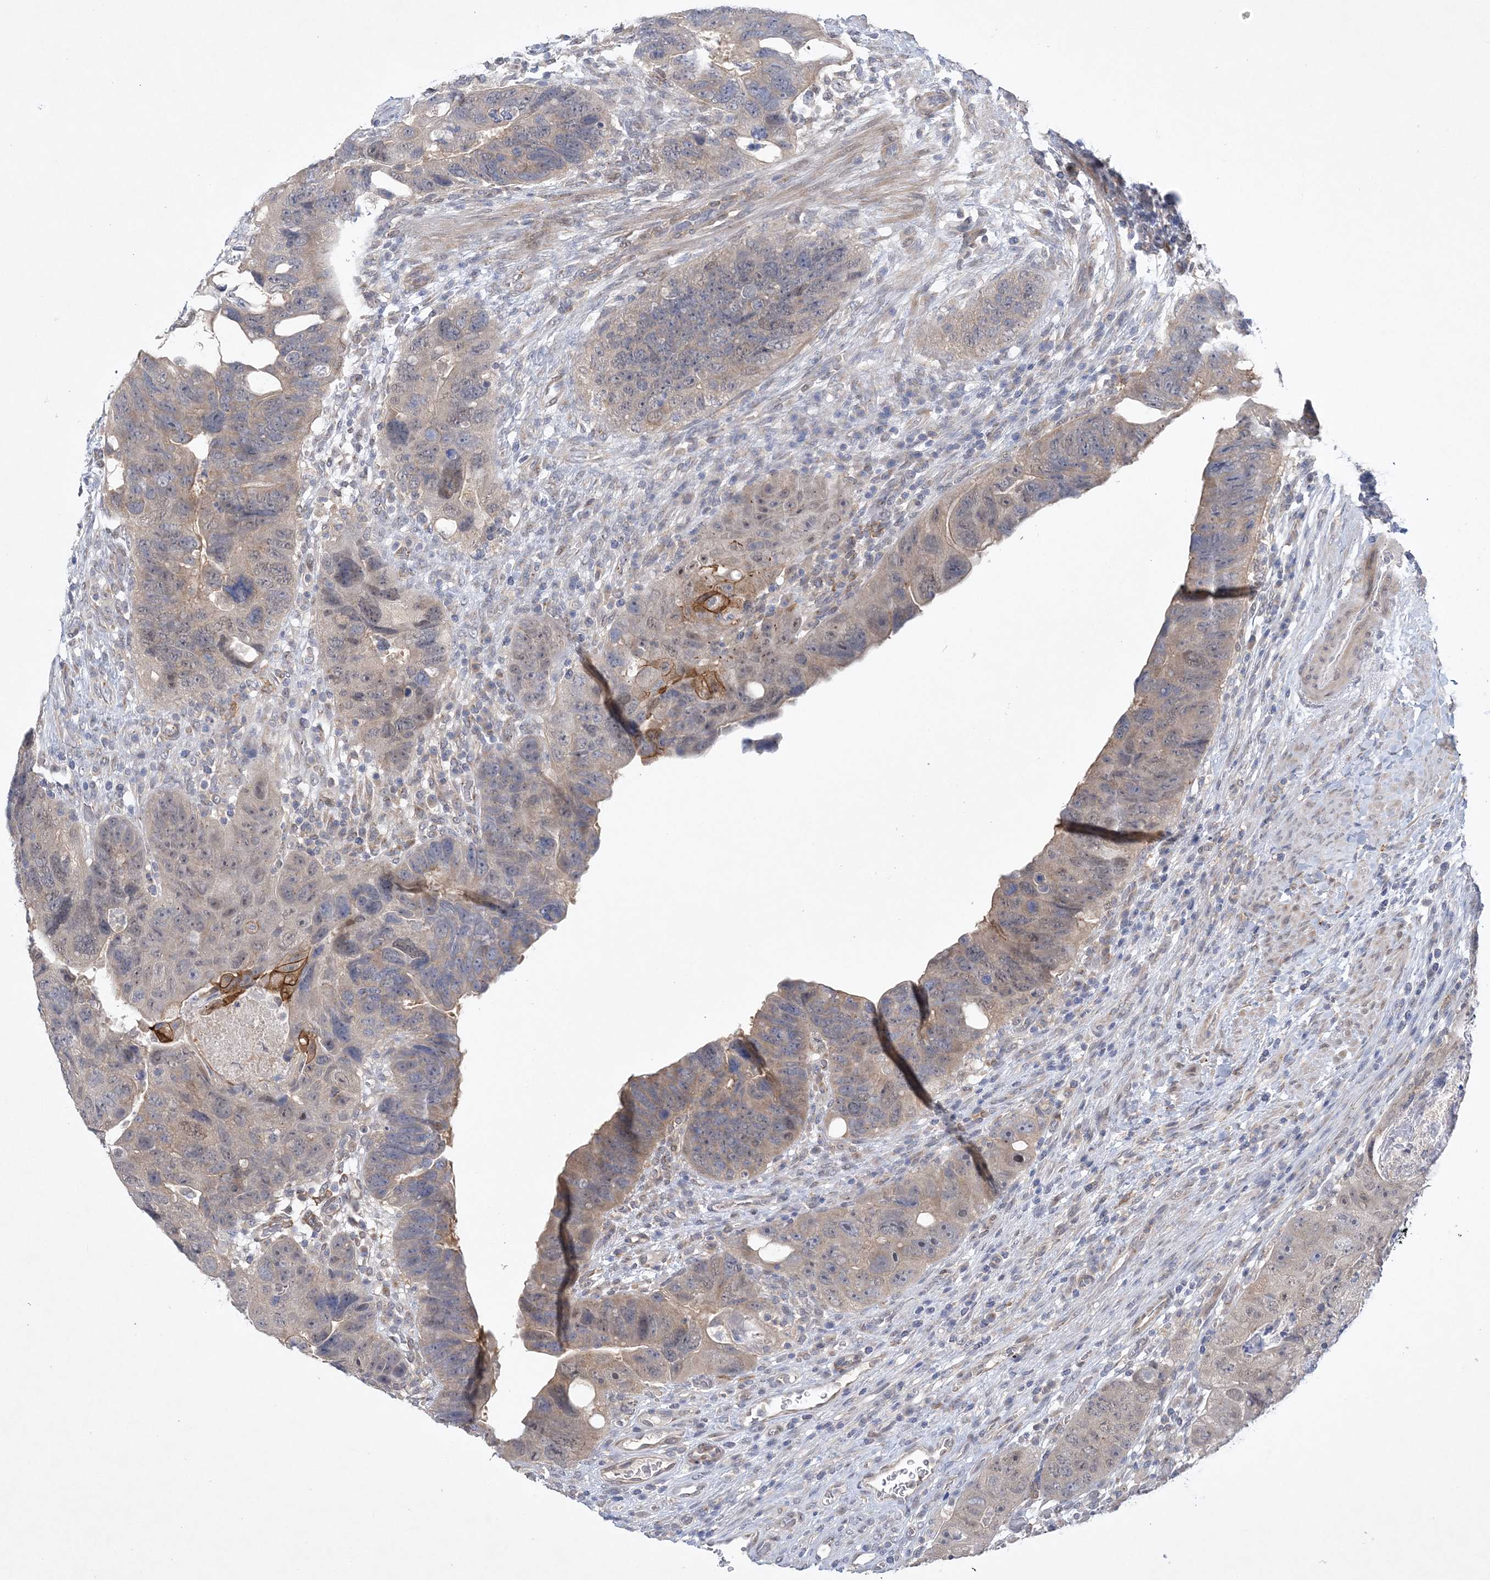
{"staining": {"intensity": "moderate", "quantity": "<25%", "location": "cytoplasmic/membranous"}, "tissue": "colorectal cancer", "cell_type": "Tumor cells", "image_type": "cancer", "snomed": [{"axis": "morphology", "description": "Adenocarcinoma, NOS"}, {"axis": "topography", "description": "Rectum"}], "caption": "Colorectal cancer stained for a protein (brown) exhibits moderate cytoplasmic/membranous positive positivity in about <25% of tumor cells.", "gene": "ANKRD35", "patient": {"sex": "male", "age": 59}}